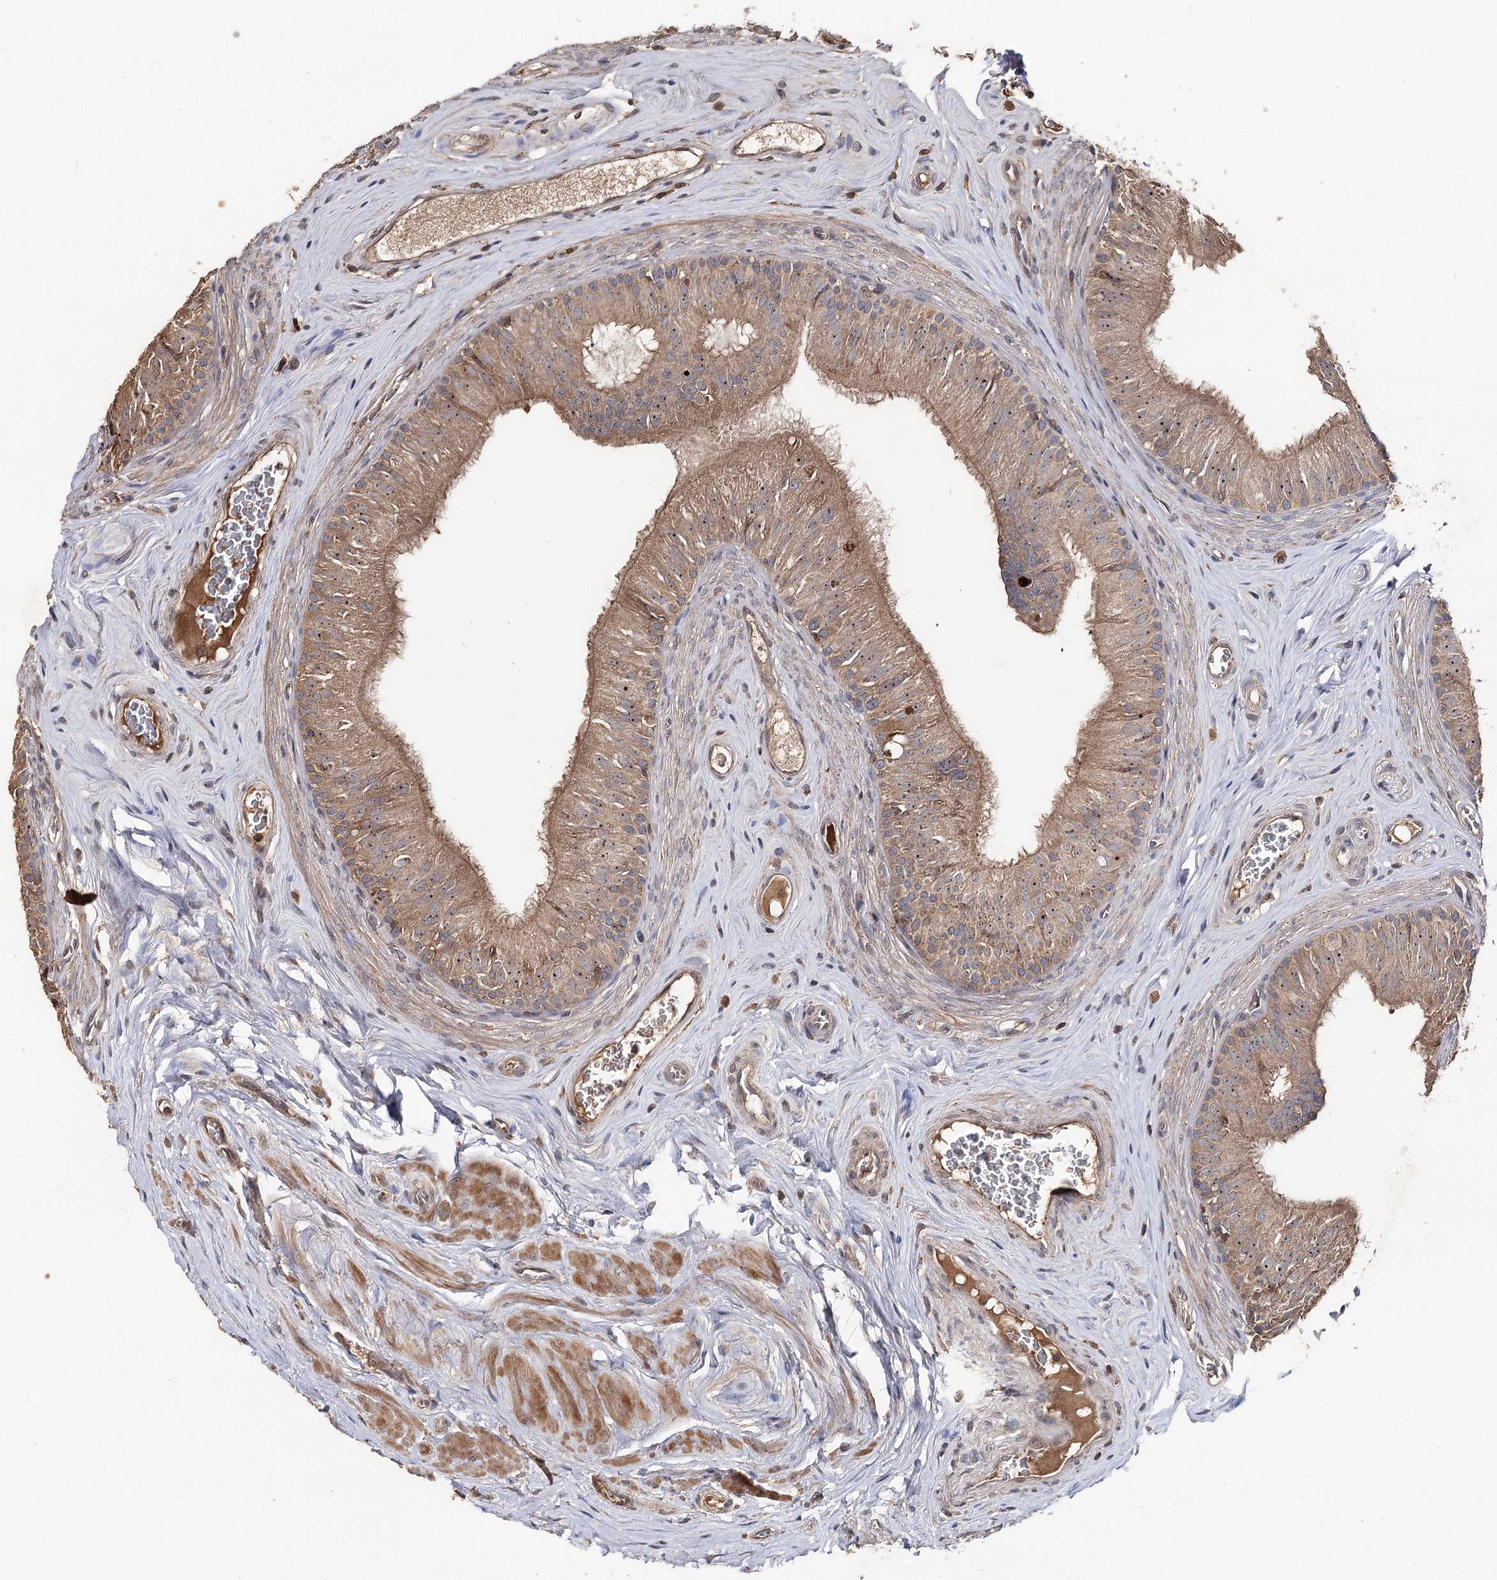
{"staining": {"intensity": "moderate", "quantity": ">75%", "location": "cytoplasmic/membranous,nuclear"}, "tissue": "epididymis", "cell_type": "Glandular cells", "image_type": "normal", "snomed": [{"axis": "morphology", "description": "Normal tissue, NOS"}, {"axis": "topography", "description": "Epididymis"}], "caption": "Immunohistochemical staining of normal human epididymis reveals moderate cytoplasmic/membranous,nuclear protein staining in approximately >75% of glandular cells. The staining is performed using DAB brown chromogen to label protein expression. The nuclei are counter-stained blue using hematoxylin.", "gene": "FAM53B", "patient": {"sex": "male", "age": 46}}